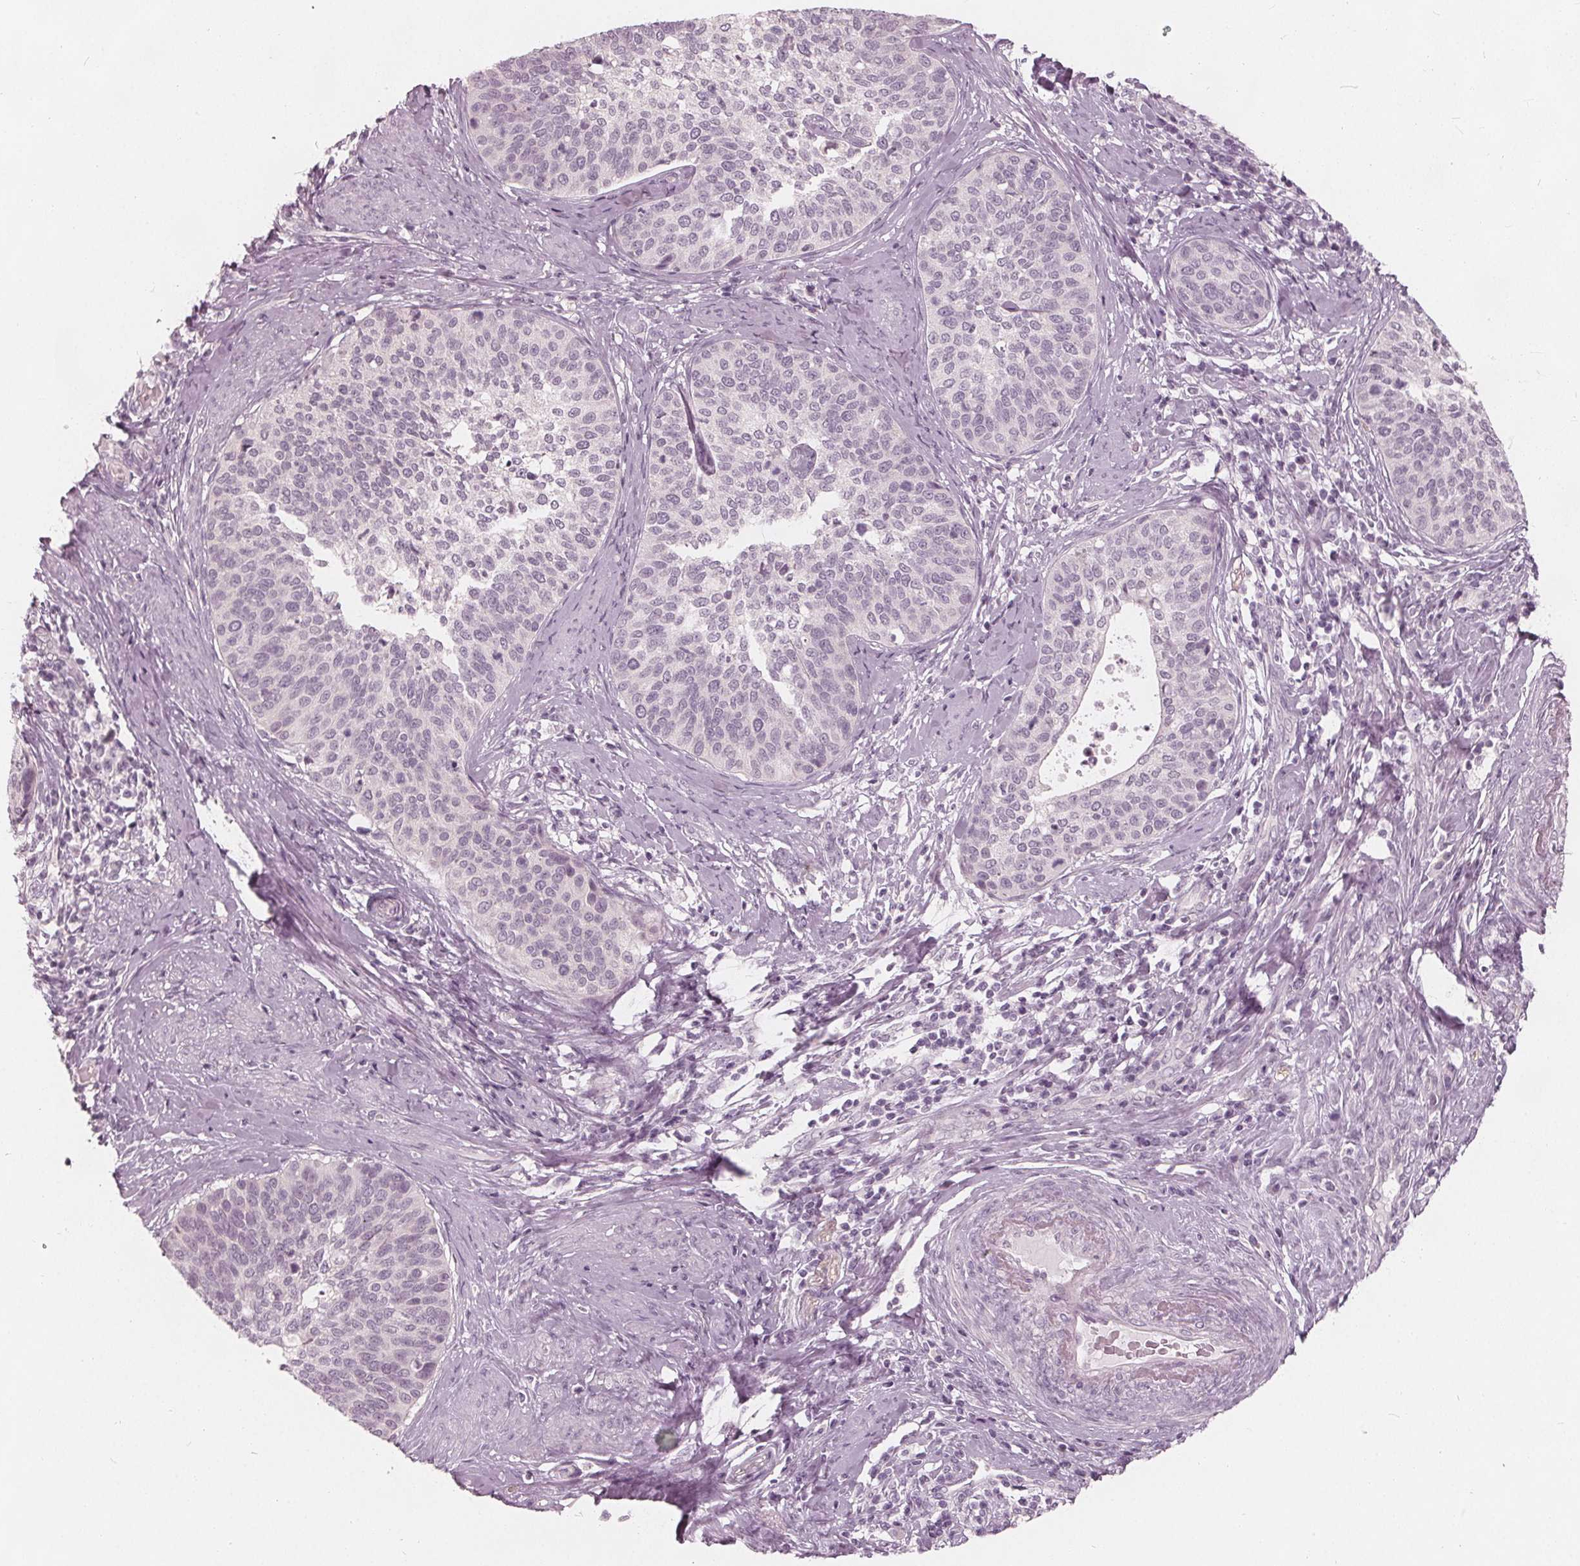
{"staining": {"intensity": "negative", "quantity": "none", "location": "none"}, "tissue": "cervical cancer", "cell_type": "Tumor cells", "image_type": "cancer", "snomed": [{"axis": "morphology", "description": "Squamous cell carcinoma, NOS"}, {"axis": "topography", "description": "Cervix"}], "caption": "An image of cervical squamous cell carcinoma stained for a protein reveals no brown staining in tumor cells.", "gene": "SAT2", "patient": {"sex": "female", "age": 69}}